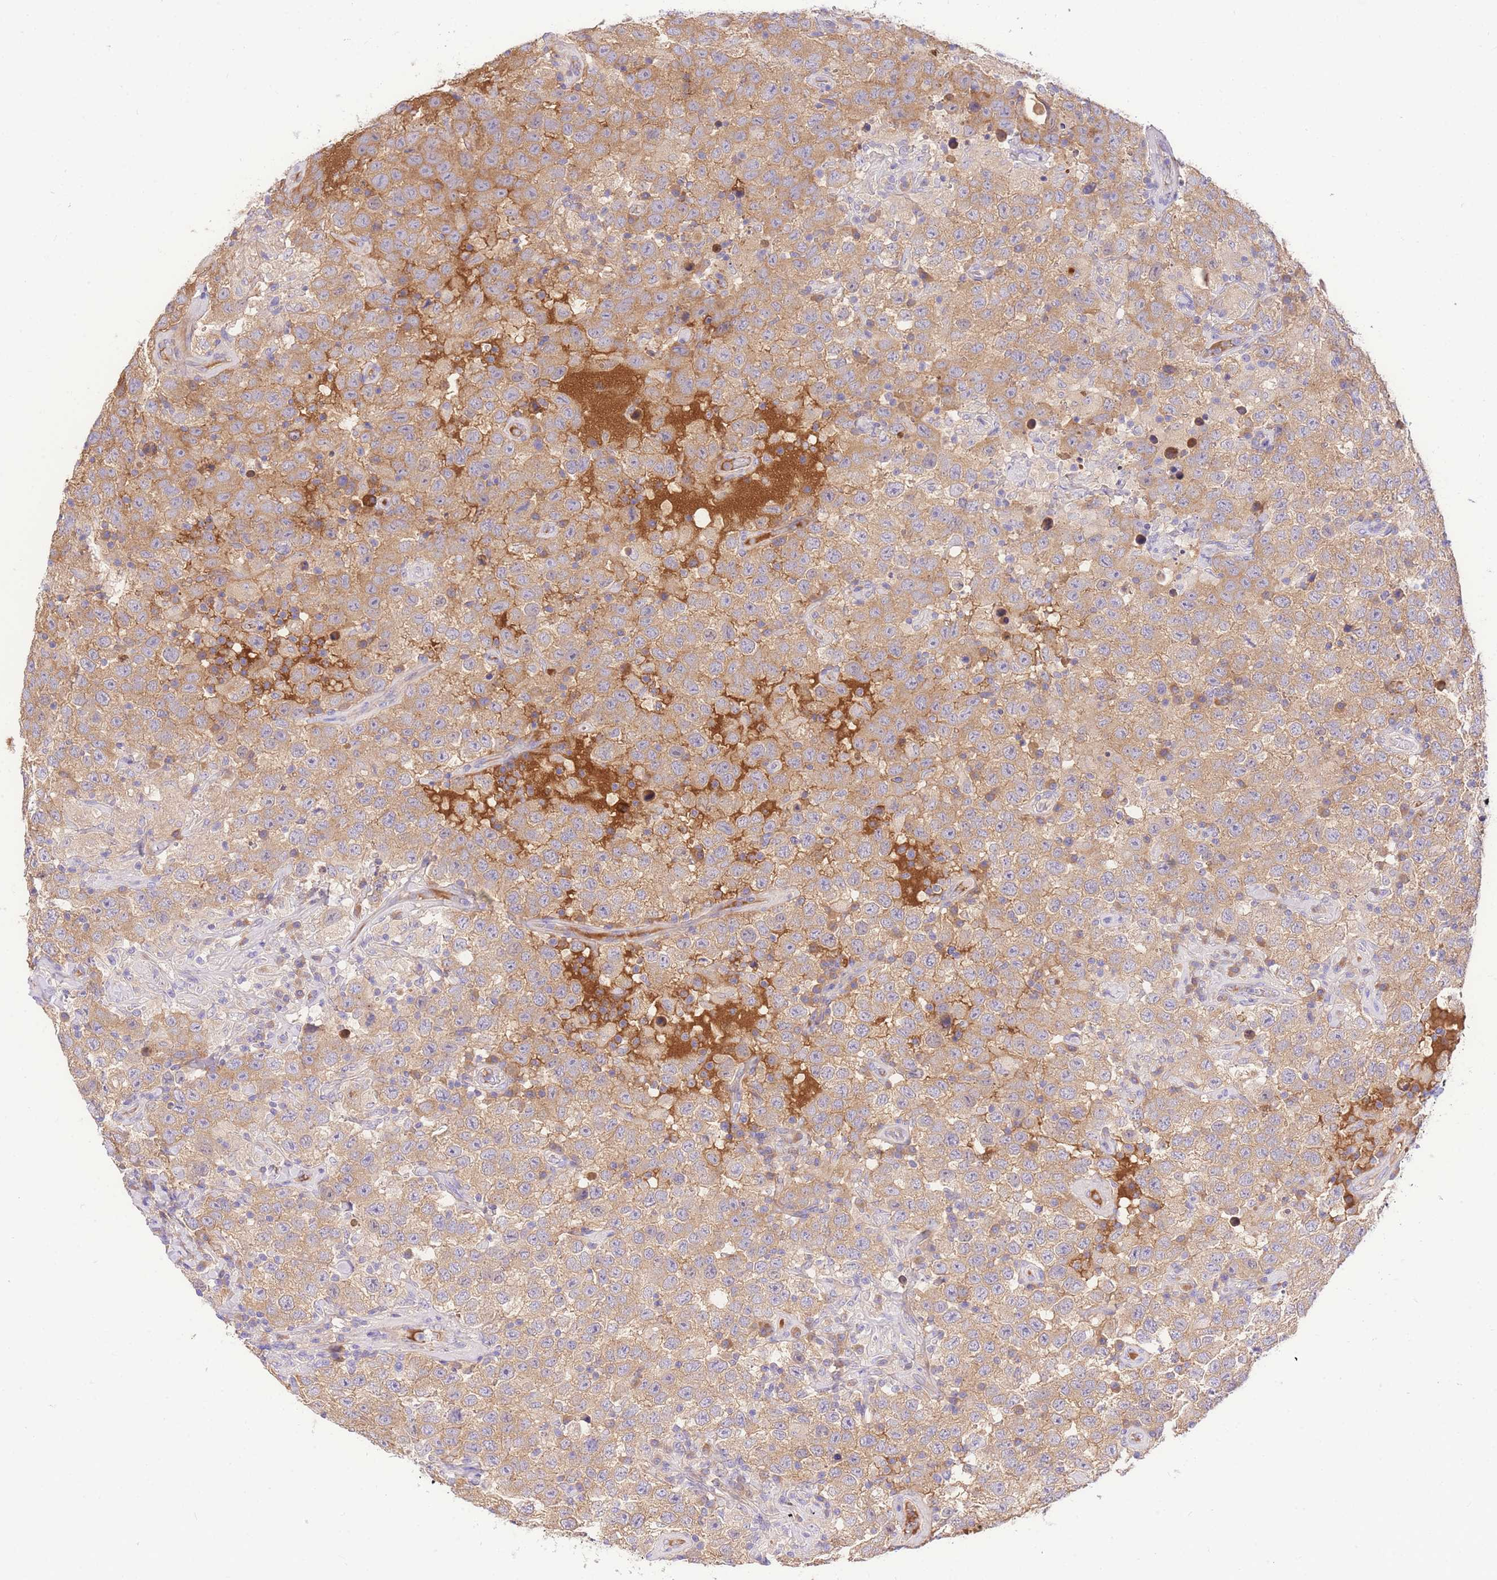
{"staining": {"intensity": "moderate", "quantity": ">75%", "location": "cytoplasmic/membranous"}, "tissue": "testis cancer", "cell_type": "Tumor cells", "image_type": "cancer", "snomed": [{"axis": "morphology", "description": "Seminoma, NOS"}, {"axis": "topography", "description": "Testis"}], "caption": "Moderate cytoplasmic/membranous positivity for a protein is identified in approximately >75% of tumor cells of testis cancer using immunohistochemistry.", "gene": "LIPH", "patient": {"sex": "male", "age": 41}}